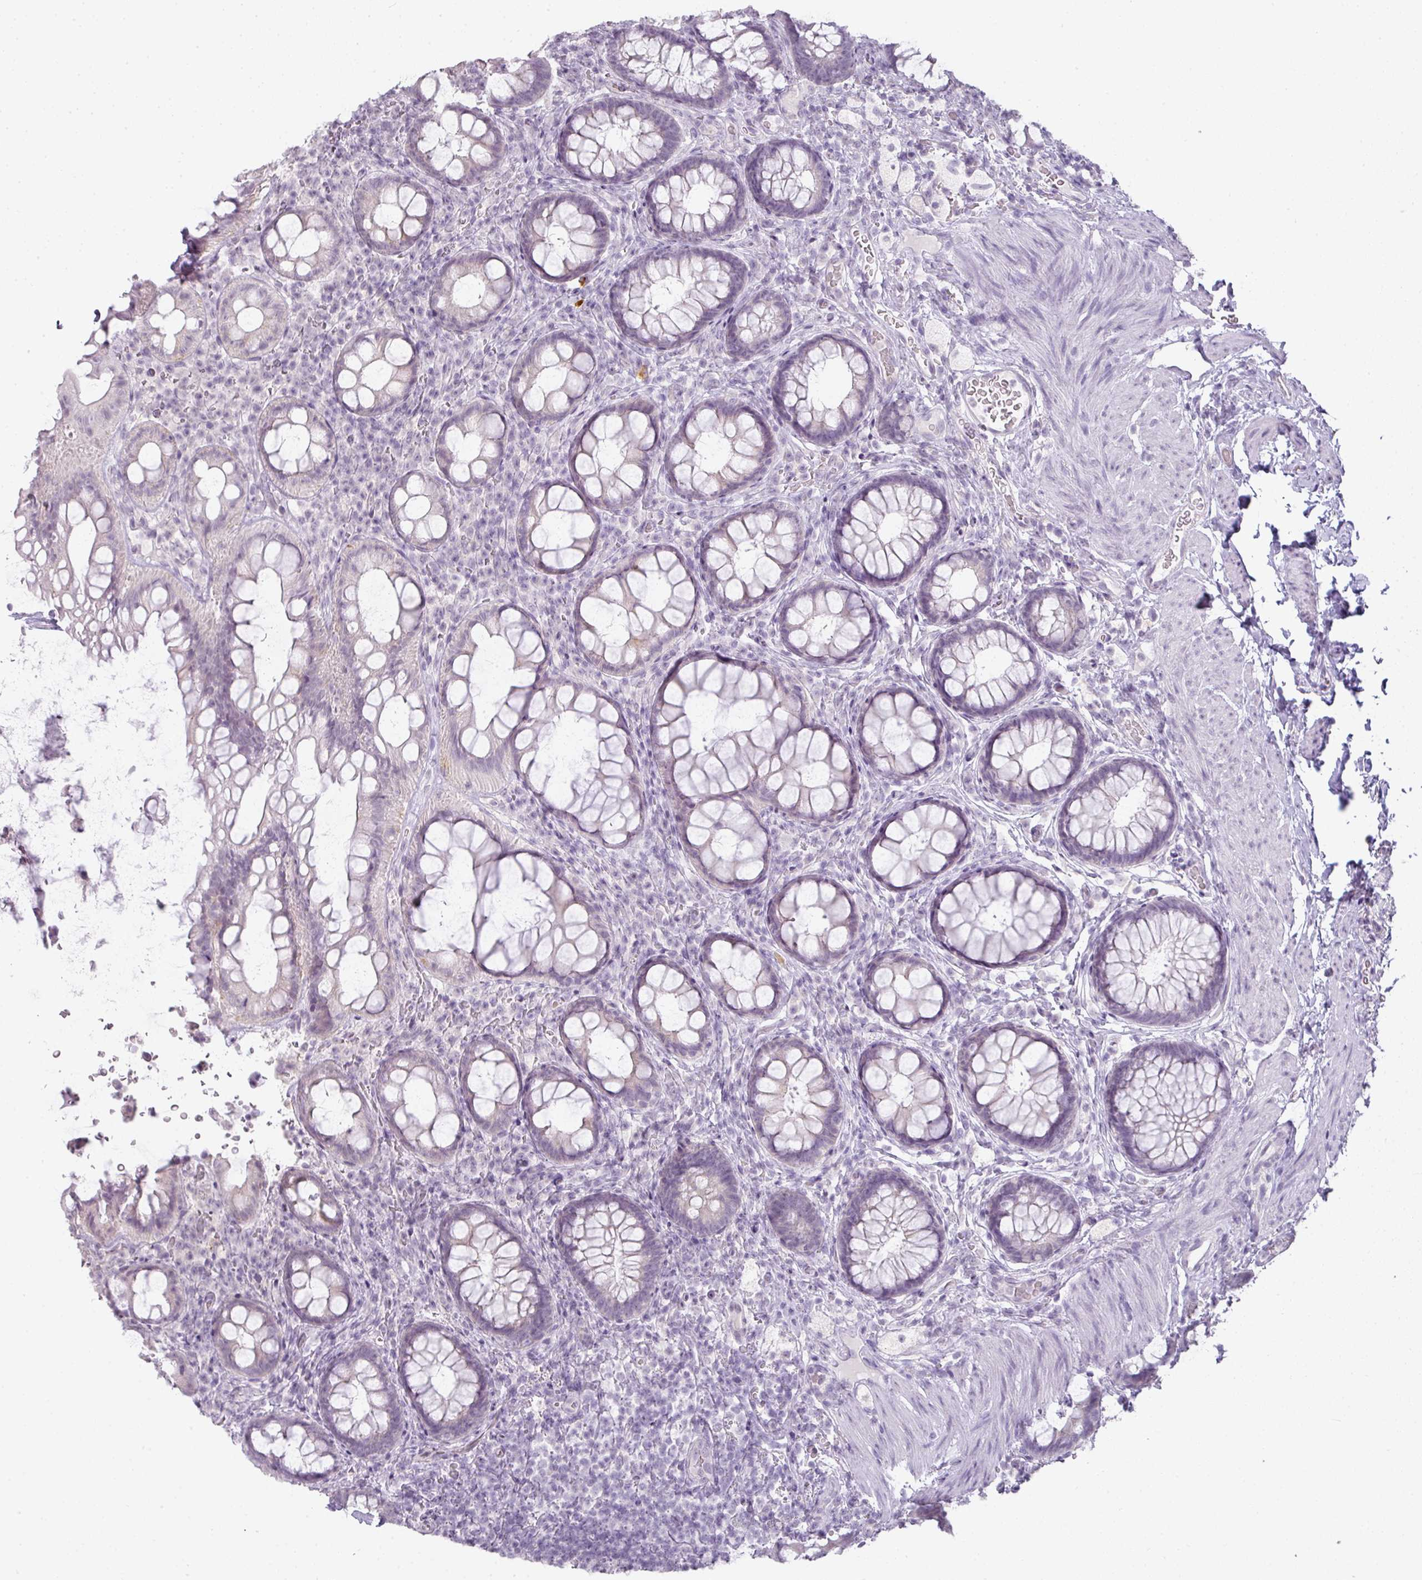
{"staining": {"intensity": "negative", "quantity": "none", "location": "none"}, "tissue": "rectum", "cell_type": "Glandular cells", "image_type": "normal", "snomed": [{"axis": "morphology", "description": "Normal tissue, NOS"}, {"axis": "topography", "description": "Rectum"}, {"axis": "topography", "description": "Peripheral nerve tissue"}], "caption": "Rectum was stained to show a protein in brown. There is no significant positivity in glandular cells. The staining was performed using DAB (3,3'-diaminobenzidine) to visualize the protein expression in brown, while the nuclei were stained in blue with hematoxylin (Magnification: 20x).", "gene": "RBMY1A1", "patient": {"sex": "female", "age": 69}}